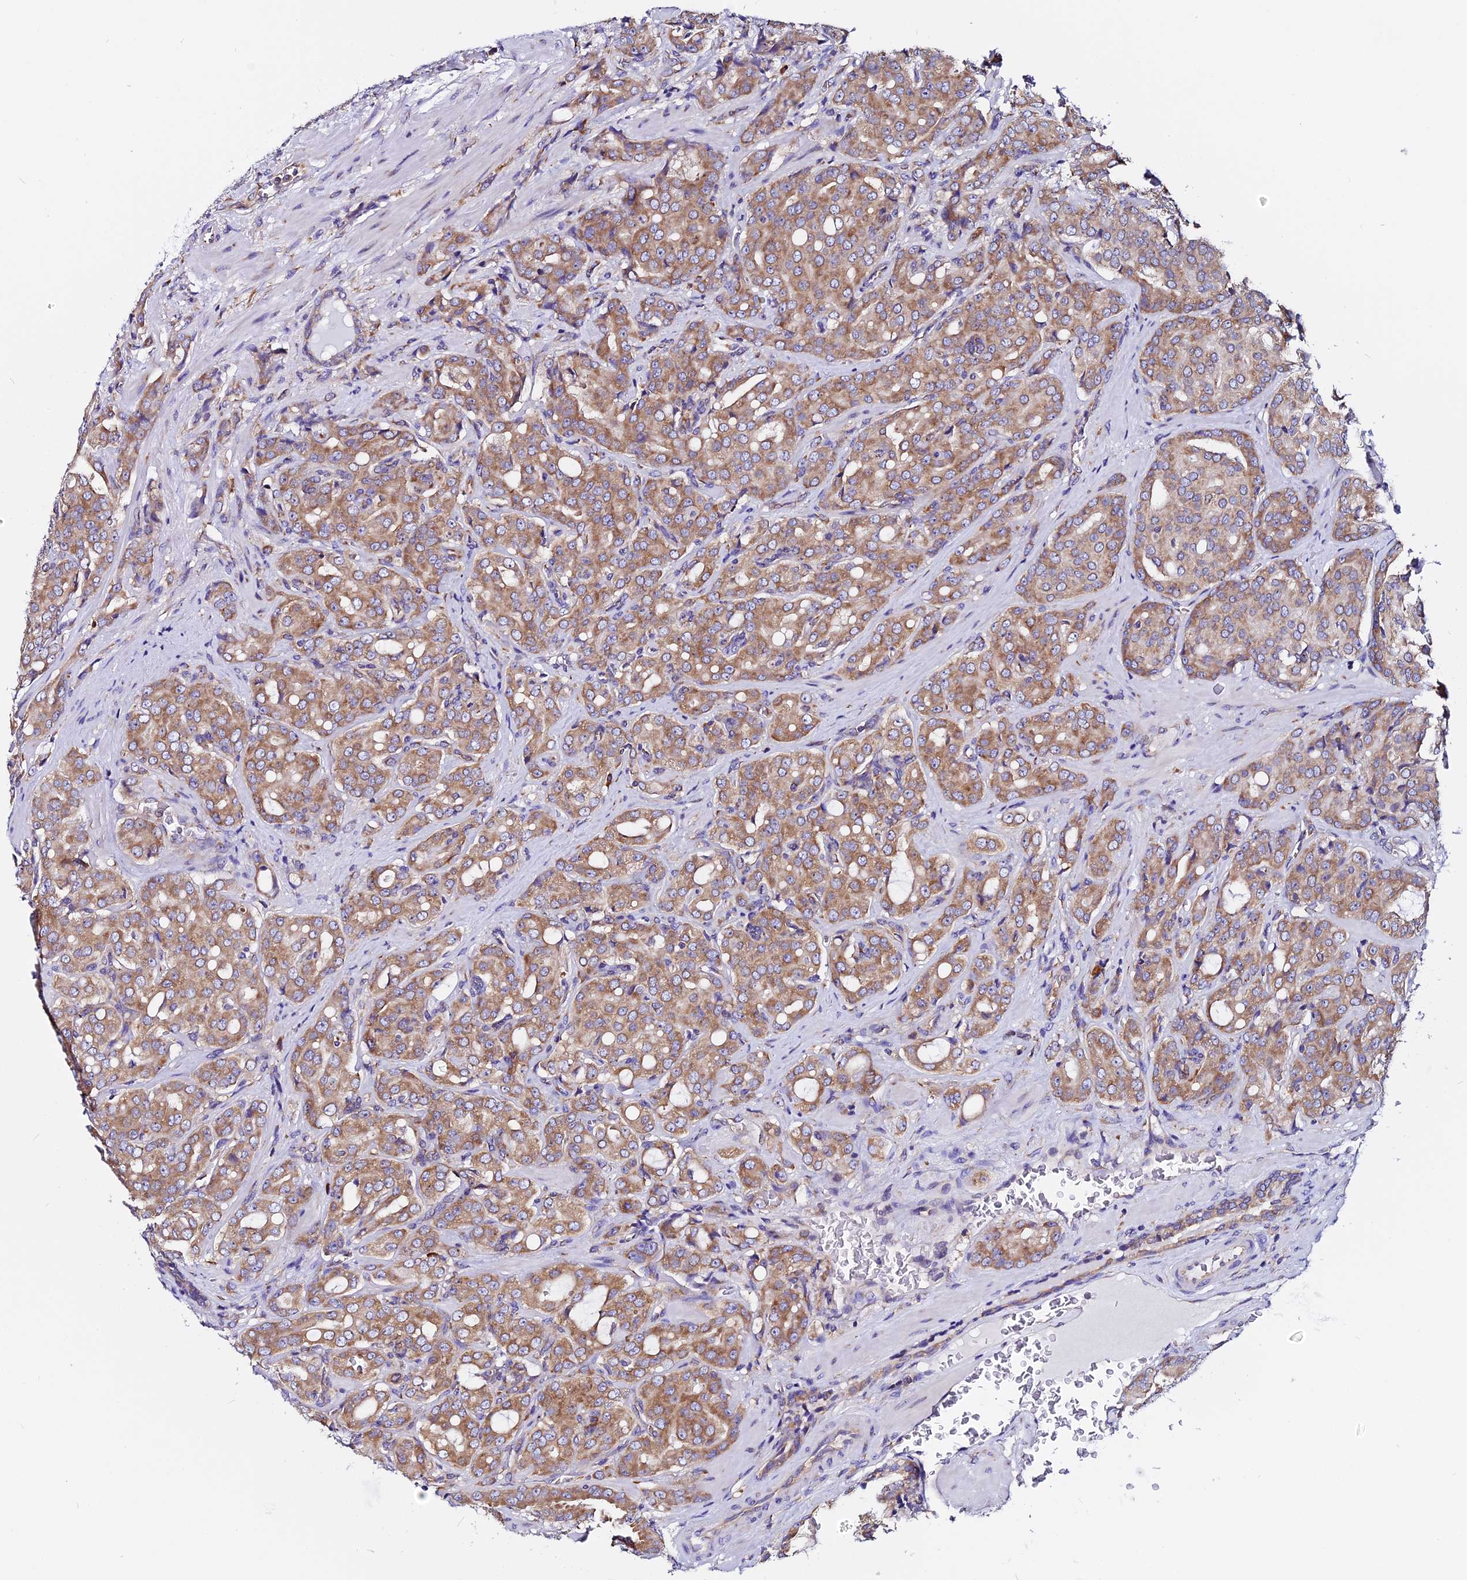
{"staining": {"intensity": "moderate", "quantity": ">75%", "location": "cytoplasmic/membranous"}, "tissue": "prostate cancer", "cell_type": "Tumor cells", "image_type": "cancer", "snomed": [{"axis": "morphology", "description": "Adenocarcinoma, High grade"}, {"axis": "topography", "description": "Prostate"}], "caption": "Immunohistochemistry (IHC) photomicrograph of neoplastic tissue: prostate cancer stained using immunohistochemistry displays medium levels of moderate protein expression localized specifically in the cytoplasmic/membranous of tumor cells, appearing as a cytoplasmic/membranous brown color.", "gene": "EEF1G", "patient": {"sex": "male", "age": 68}}